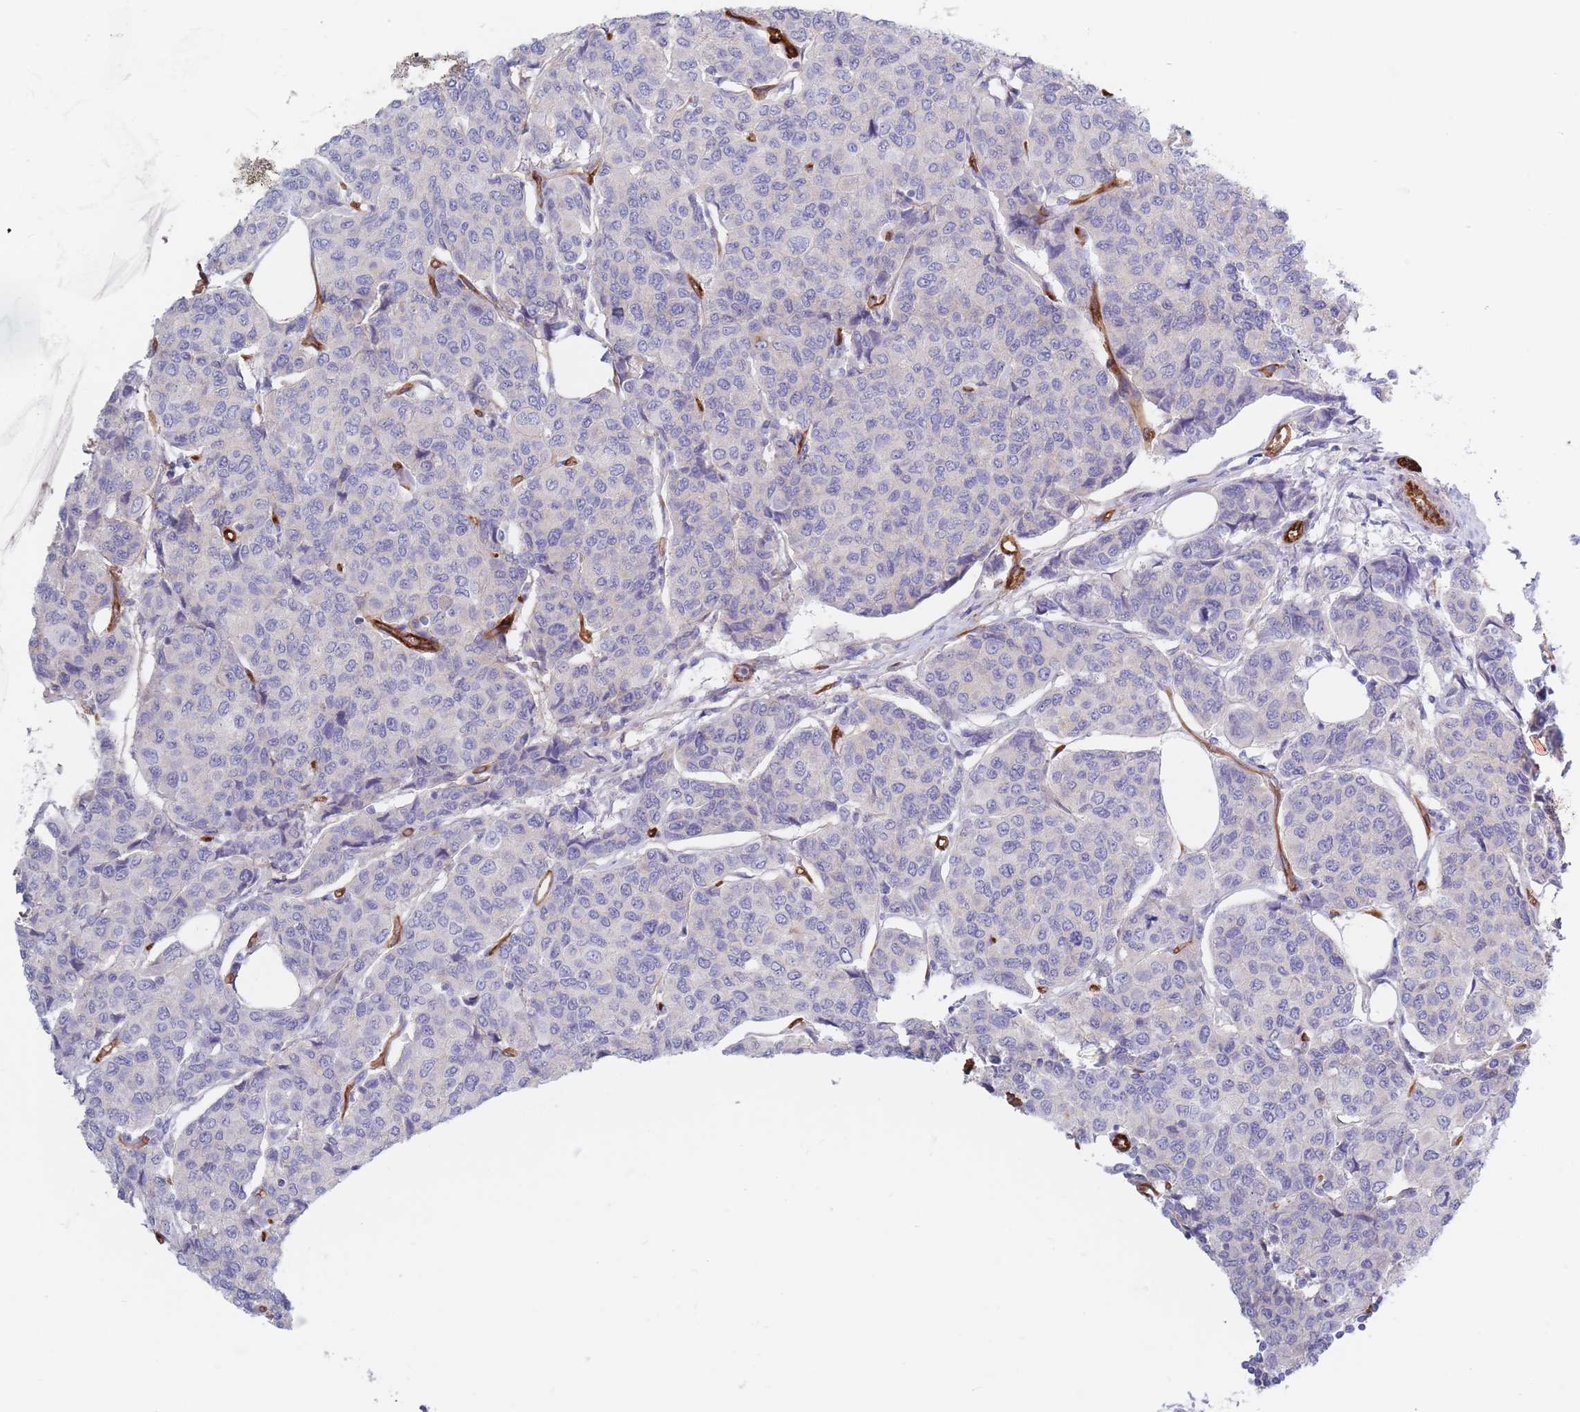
{"staining": {"intensity": "negative", "quantity": "none", "location": "none"}, "tissue": "breast cancer", "cell_type": "Tumor cells", "image_type": "cancer", "snomed": [{"axis": "morphology", "description": "Duct carcinoma"}, {"axis": "topography", "description": "Breast"}], "caption": "Histopathology image shows no protein positivity in tumor cells of breast intraductal carcinoma tissue. (DAB immunohistochemistry (IHC) with hematoxylin counter stain).", "gene": "PLPP1", "patient": {"sex": "female", "age": 55}}